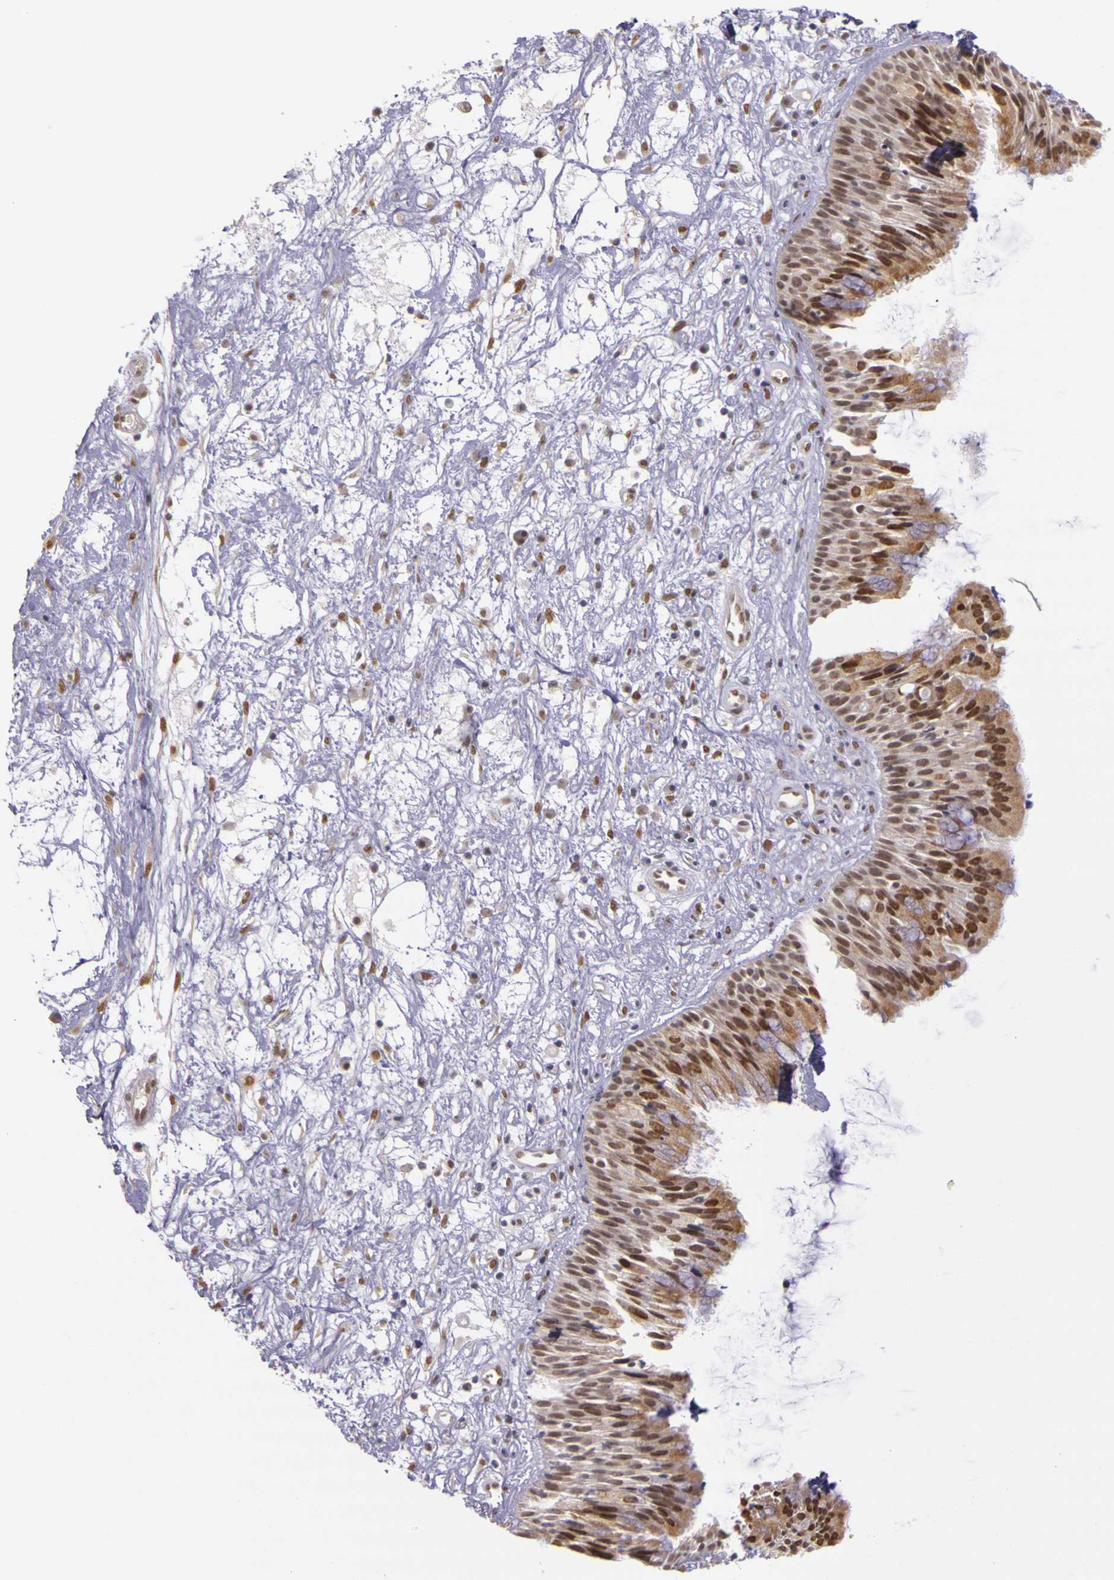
{"staining": {"intensity": "moderate", "quantity": ">75%", "location": "cytoplasmic/membranous,nuclear"}, "tissue": "nasopharynx", "cell_type": "Respiratory epithelial cells", "image_type": "normal", "snomed": [{"axis": "morphology", "description": "Normal tissue, NOS"}, {"axis": "topography", "description": "Nasopharynx"}], "caption": "IHC of benign human nasopharynx demonstrates medium levels of moderate cytoplasmic/membranous,nuclear staining in approximately >75% of respiratory epithelial cells.", "gene": "WDR13", "patient": {"sex": "male", "age": 13}}